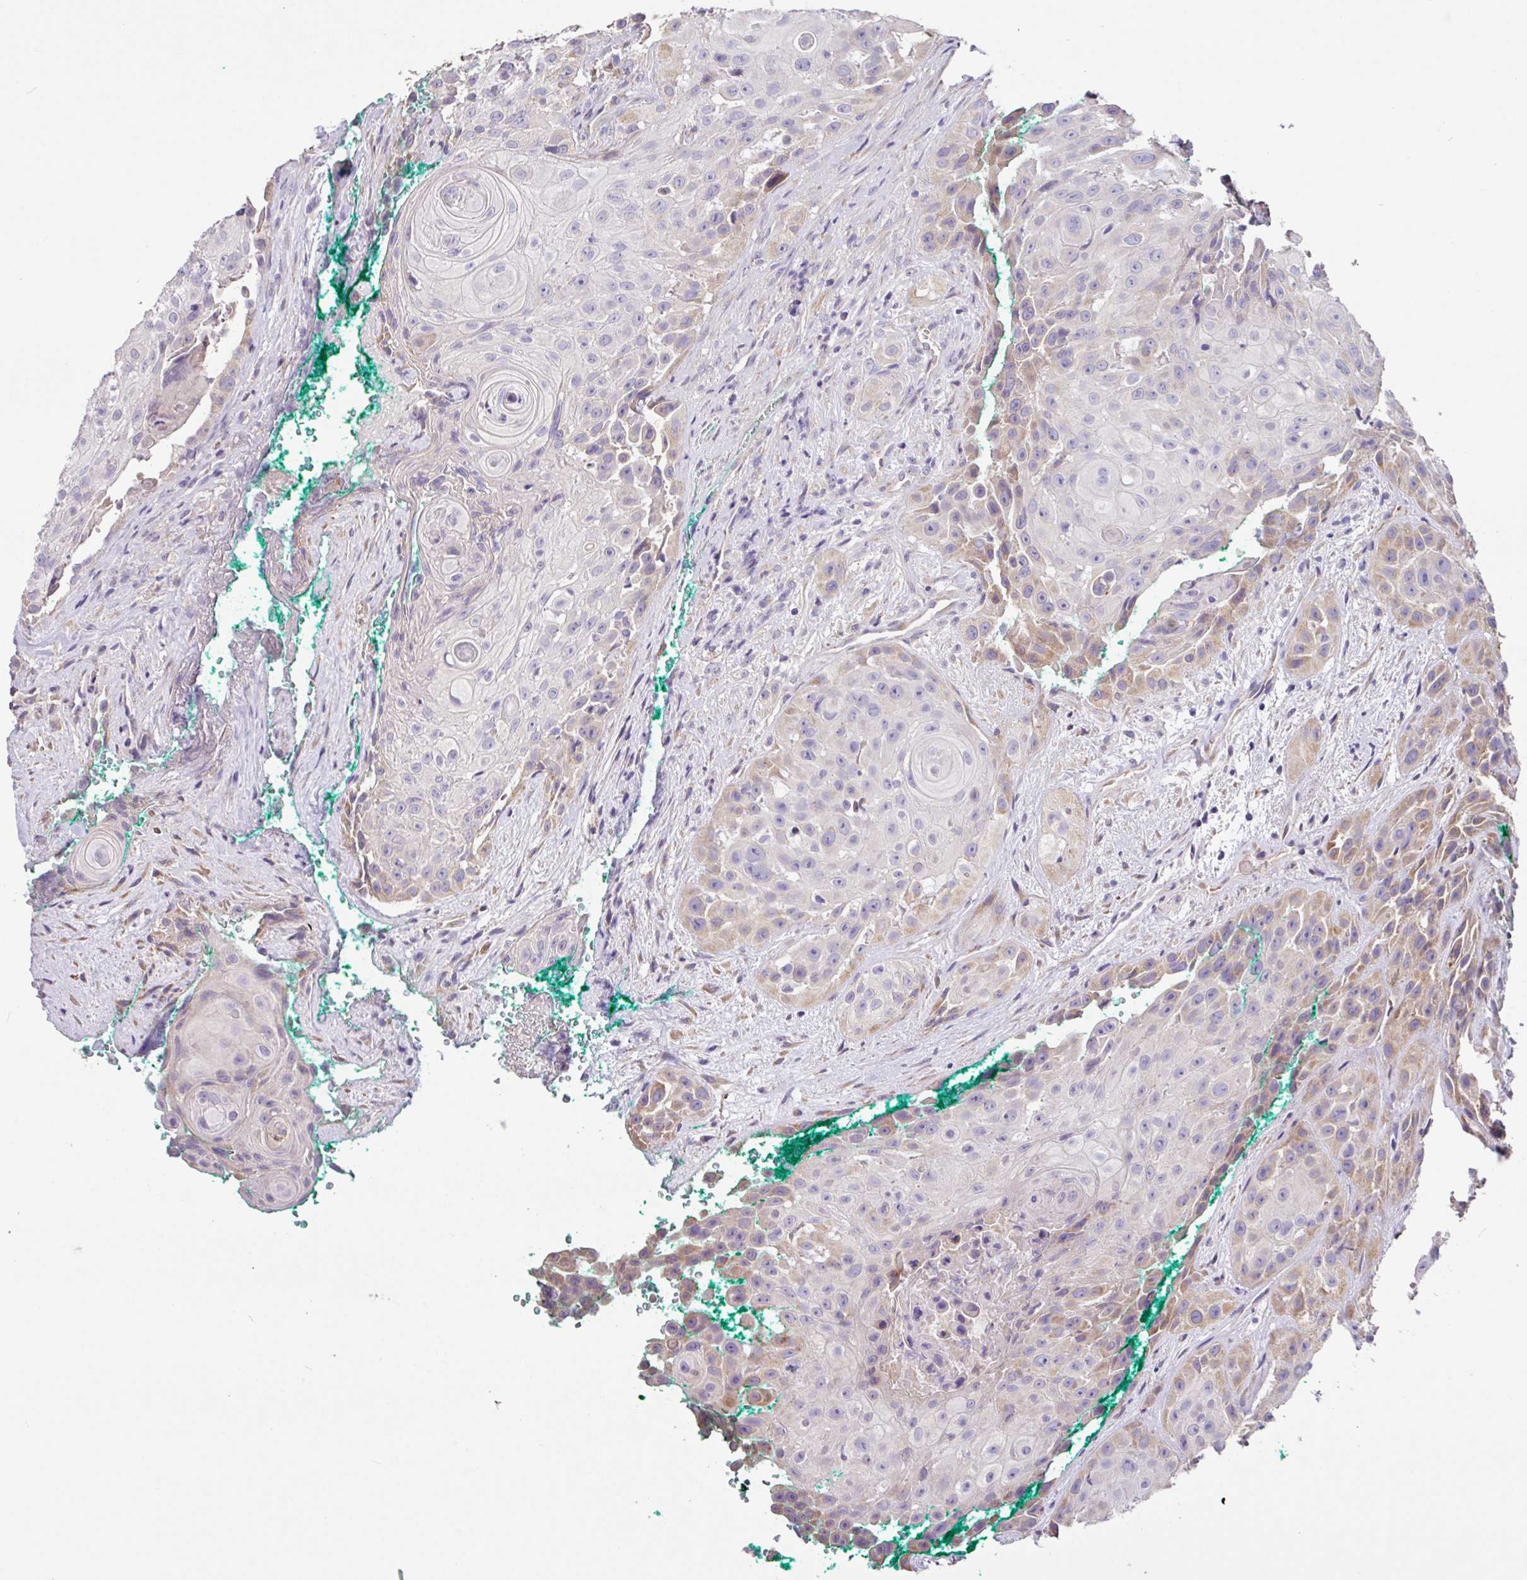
{"staining": {"intensity": "weak", "quantity": "25%-75%", "location": "cytoplasmic/membranous"}, "tissue": "head and neck cancer", "cell_type": "Tumor cells", "image_type": "cancer", "snomed": [{"axis": "morphology", "description": "Squamous cell carcinoma, NOS"}, {"axis": "topography", "description": "Head-Neck"}], "caption": "Head and neck squamous cell carcinoma stained with immunohistochemistry (IHC) exhibits weak cytoplasmic/membranous positivity in about 25%-75% of tumor cells.", "gene": "ZG16", "patient": {"sex": "male", "age": 83}}